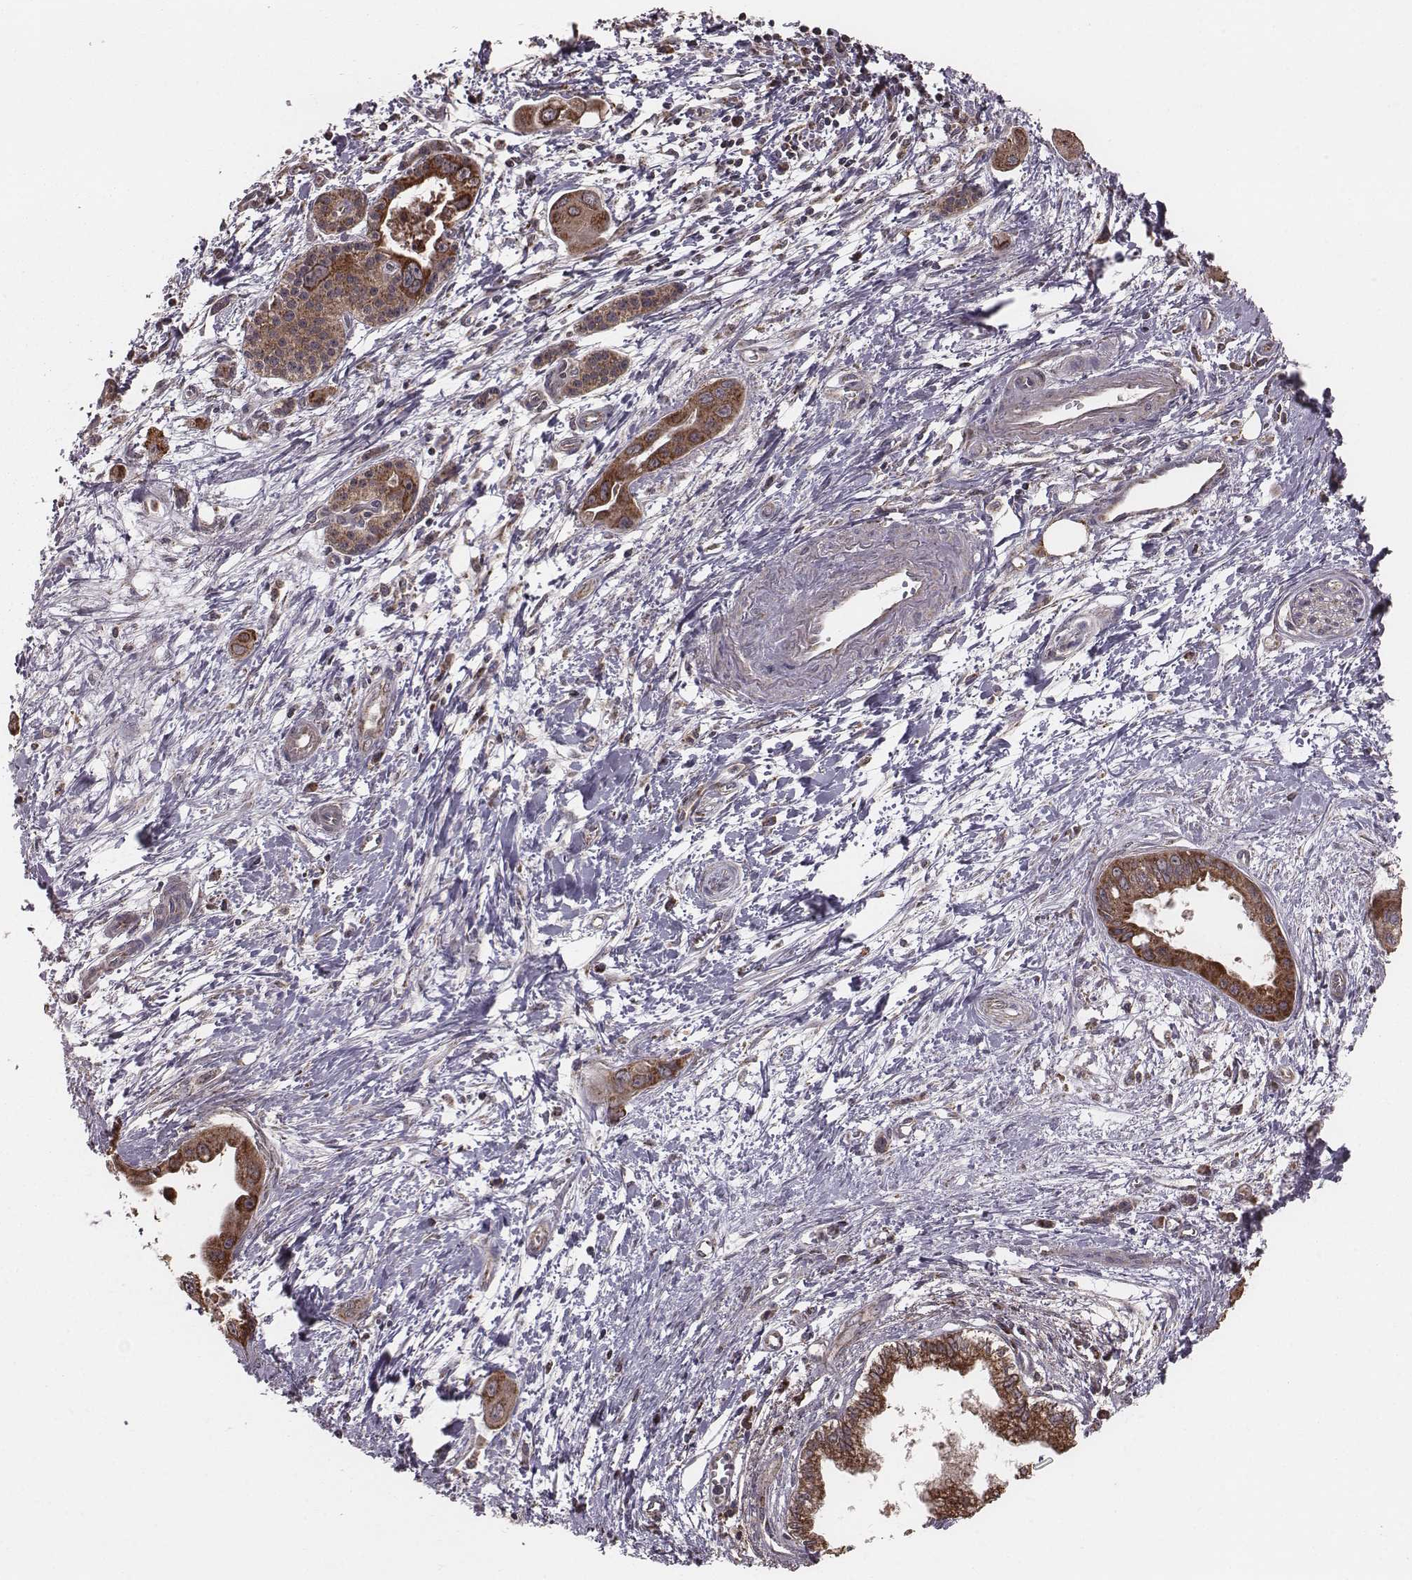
{"staining": {"intensity": "strong", "quantity": ">75%", "location": "cytoplasmic/membranous"}, "tissue": "pancreatic cancer", "cell_type": "Tumor cells", "image_type": "cancer", "snomed": [{"axis": "morphology", "description": "Adenocarcinoma, NOS"}, {"axis": "topography", "description": "Pancreas"}], "caption": "IHC photomicrograph of human pancreatic adenocarcinoma stained for a protein (brown), which demonstrates high levels of strong cytoplasmic/membranous staining in approximately >75% of tumor cells.", "gene": "PDCD2L", "patient": {"sex": "male", "age": 60}}